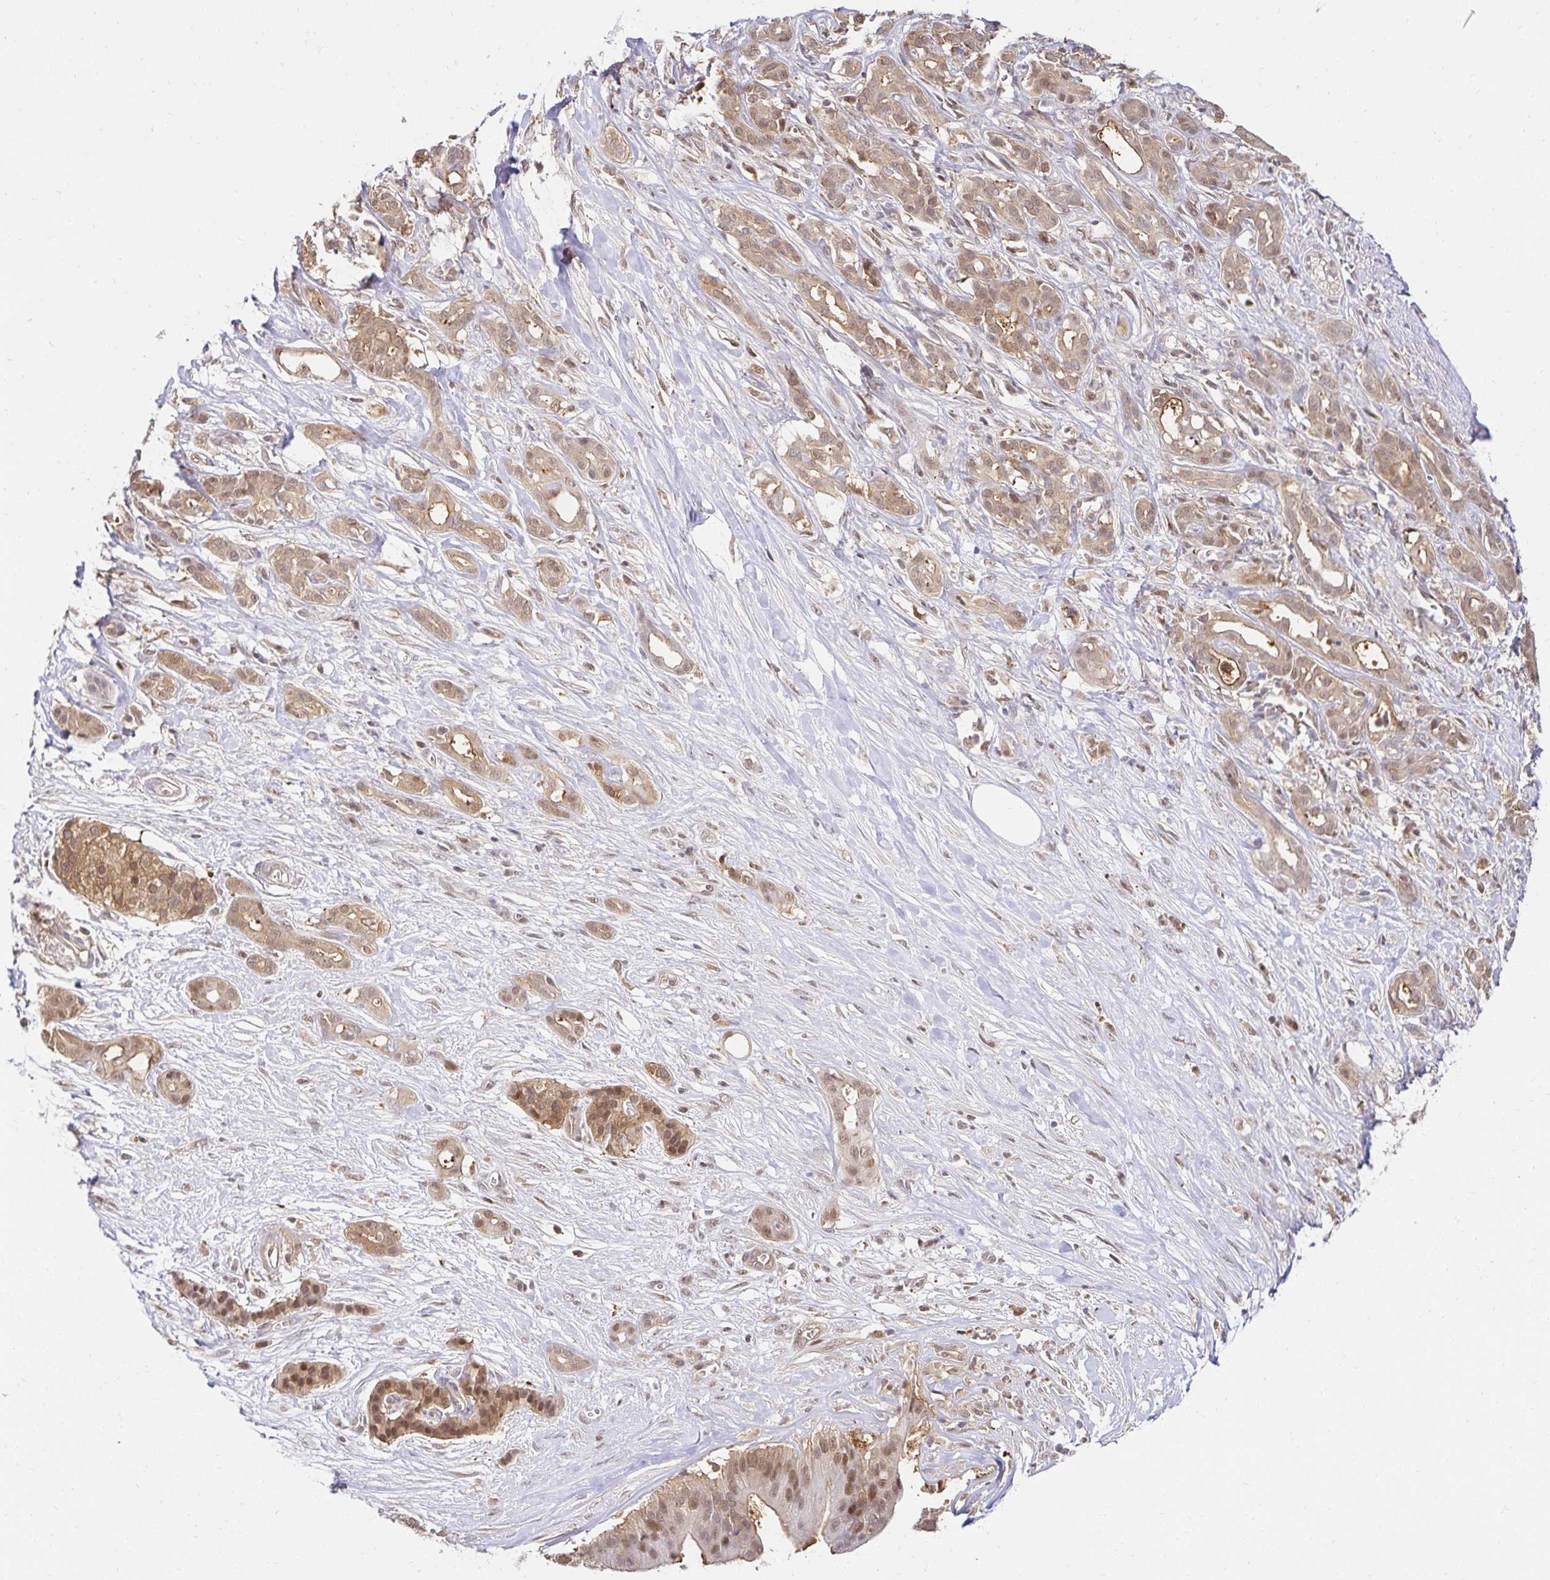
{"staining": {"intensity": "moderate", "quantity": ">75%", "location": "cytoplasmic/membranous,nuclear"}, "tissue": "pancreatic cancer", "cell_type": "Tumor cells", "image_type": "cancer", "snomed": [{"axis": "morphology", "description": "Adenocarcinoma, NOS"}, {"axis": "topography", "description": "Pancreas"}], "caption": "A medium amount of moderate cytoplasmic/membranous and nuclear staining is identified in approximately >75% of tumor cells in adenocarcinoma (pancreatic) tissue. The protein is stained brown, and the nuclei are stained in blue (DAB (3,3'-diaminobenzidine) IHC with brightfield microscopy, high magnification).", "gene": "PSMA4", "patient": {"sex": "male", "age": 61}}